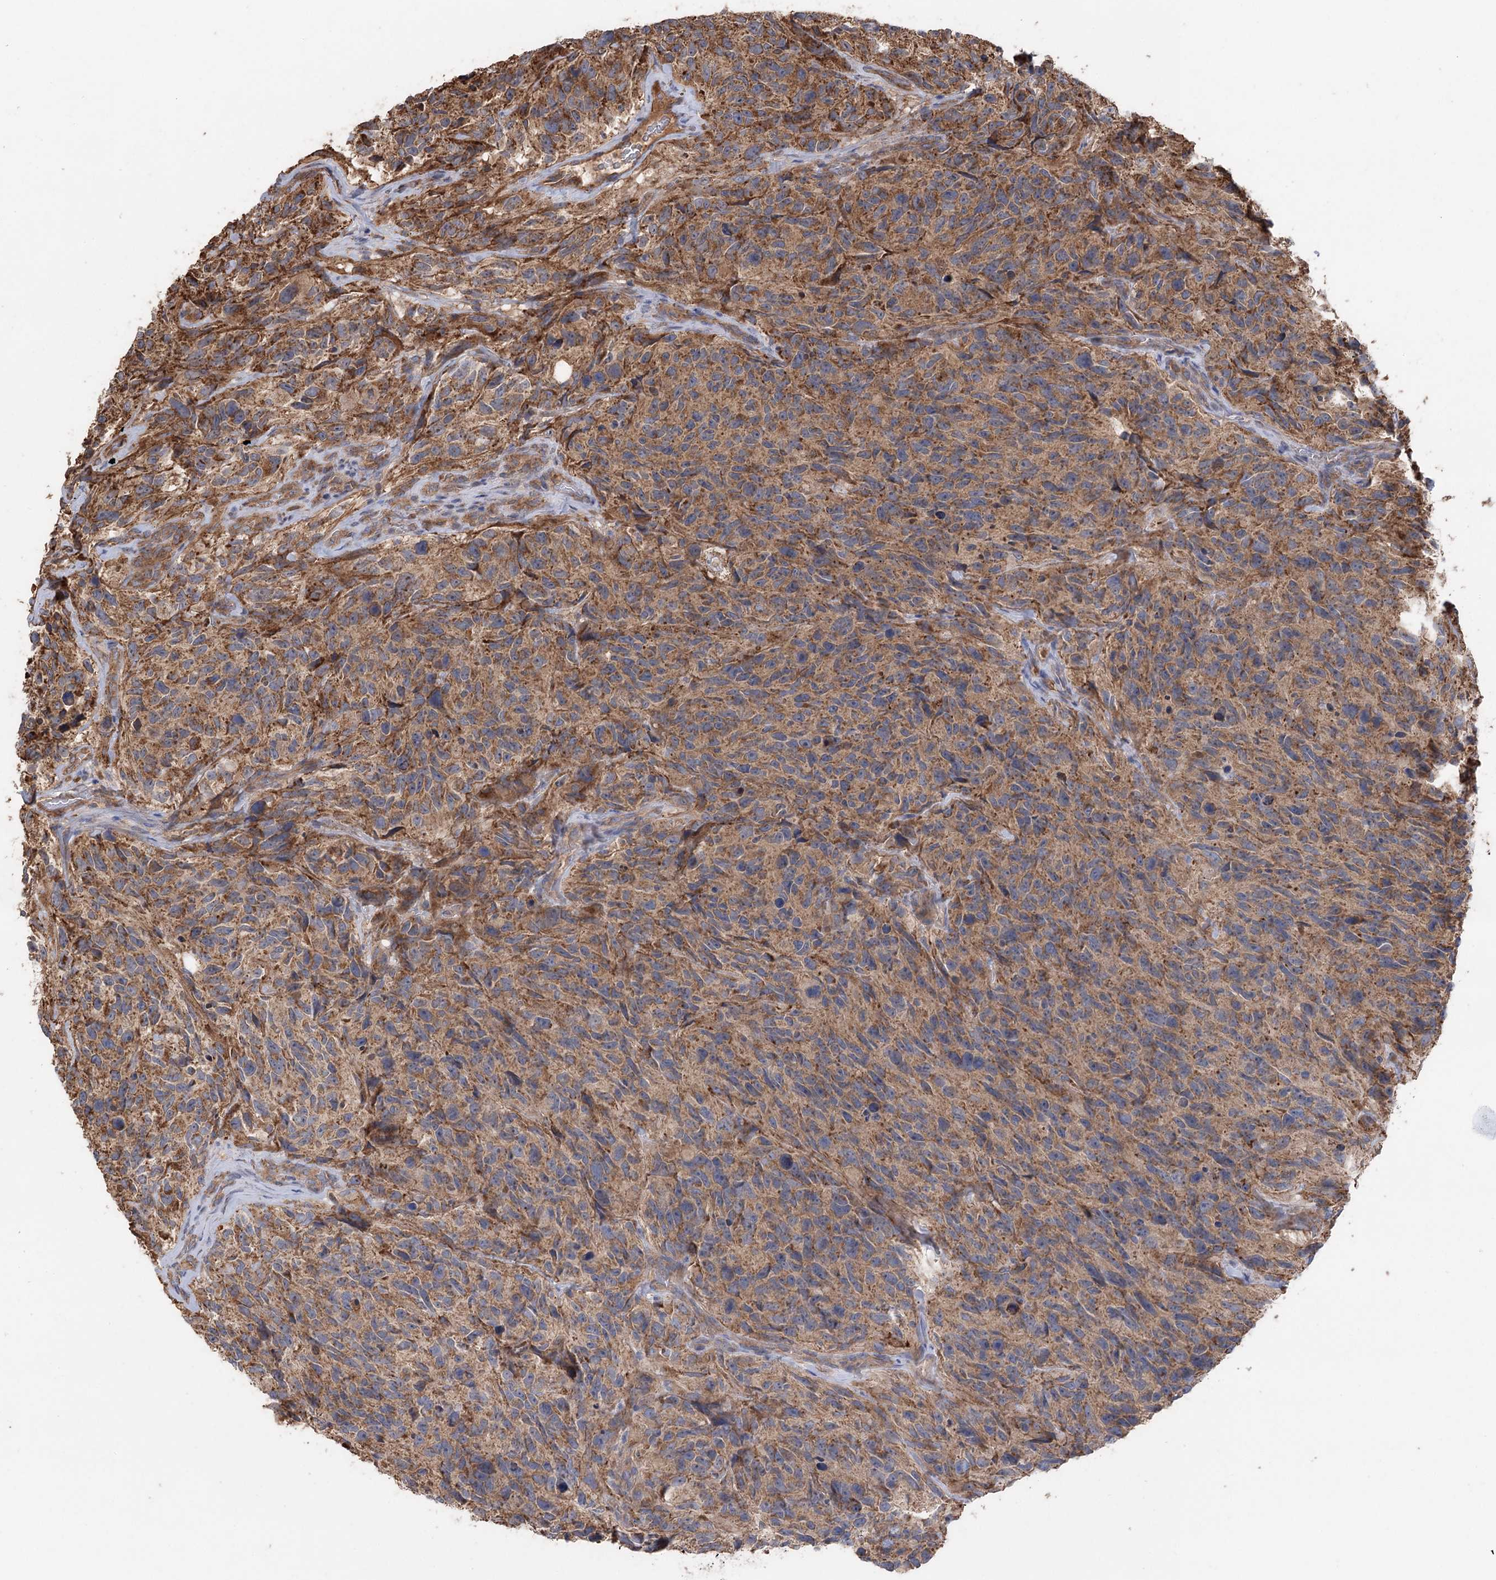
{"staining": {"intensity": "moderate", "quantity": ">75%", "location": "cytoplasmic/membranous"}, "tissue": "glioma", "cell_type": "Tumor cells", "image_type": "cancer", "snomed": [{"axis": "morphology", "description": "Glioma, malignant, High grade"}, {"axis": "topography", "description": "Brain"}], "caption": "This is a photomicrograph of immunohistochemistry (IHC) staining of glioma, which shows moderate staining in the cytoplasmic/membranous of tumor cells.", "gene": "RWDD4", "patient": {"sex": "male", "age": 69}}